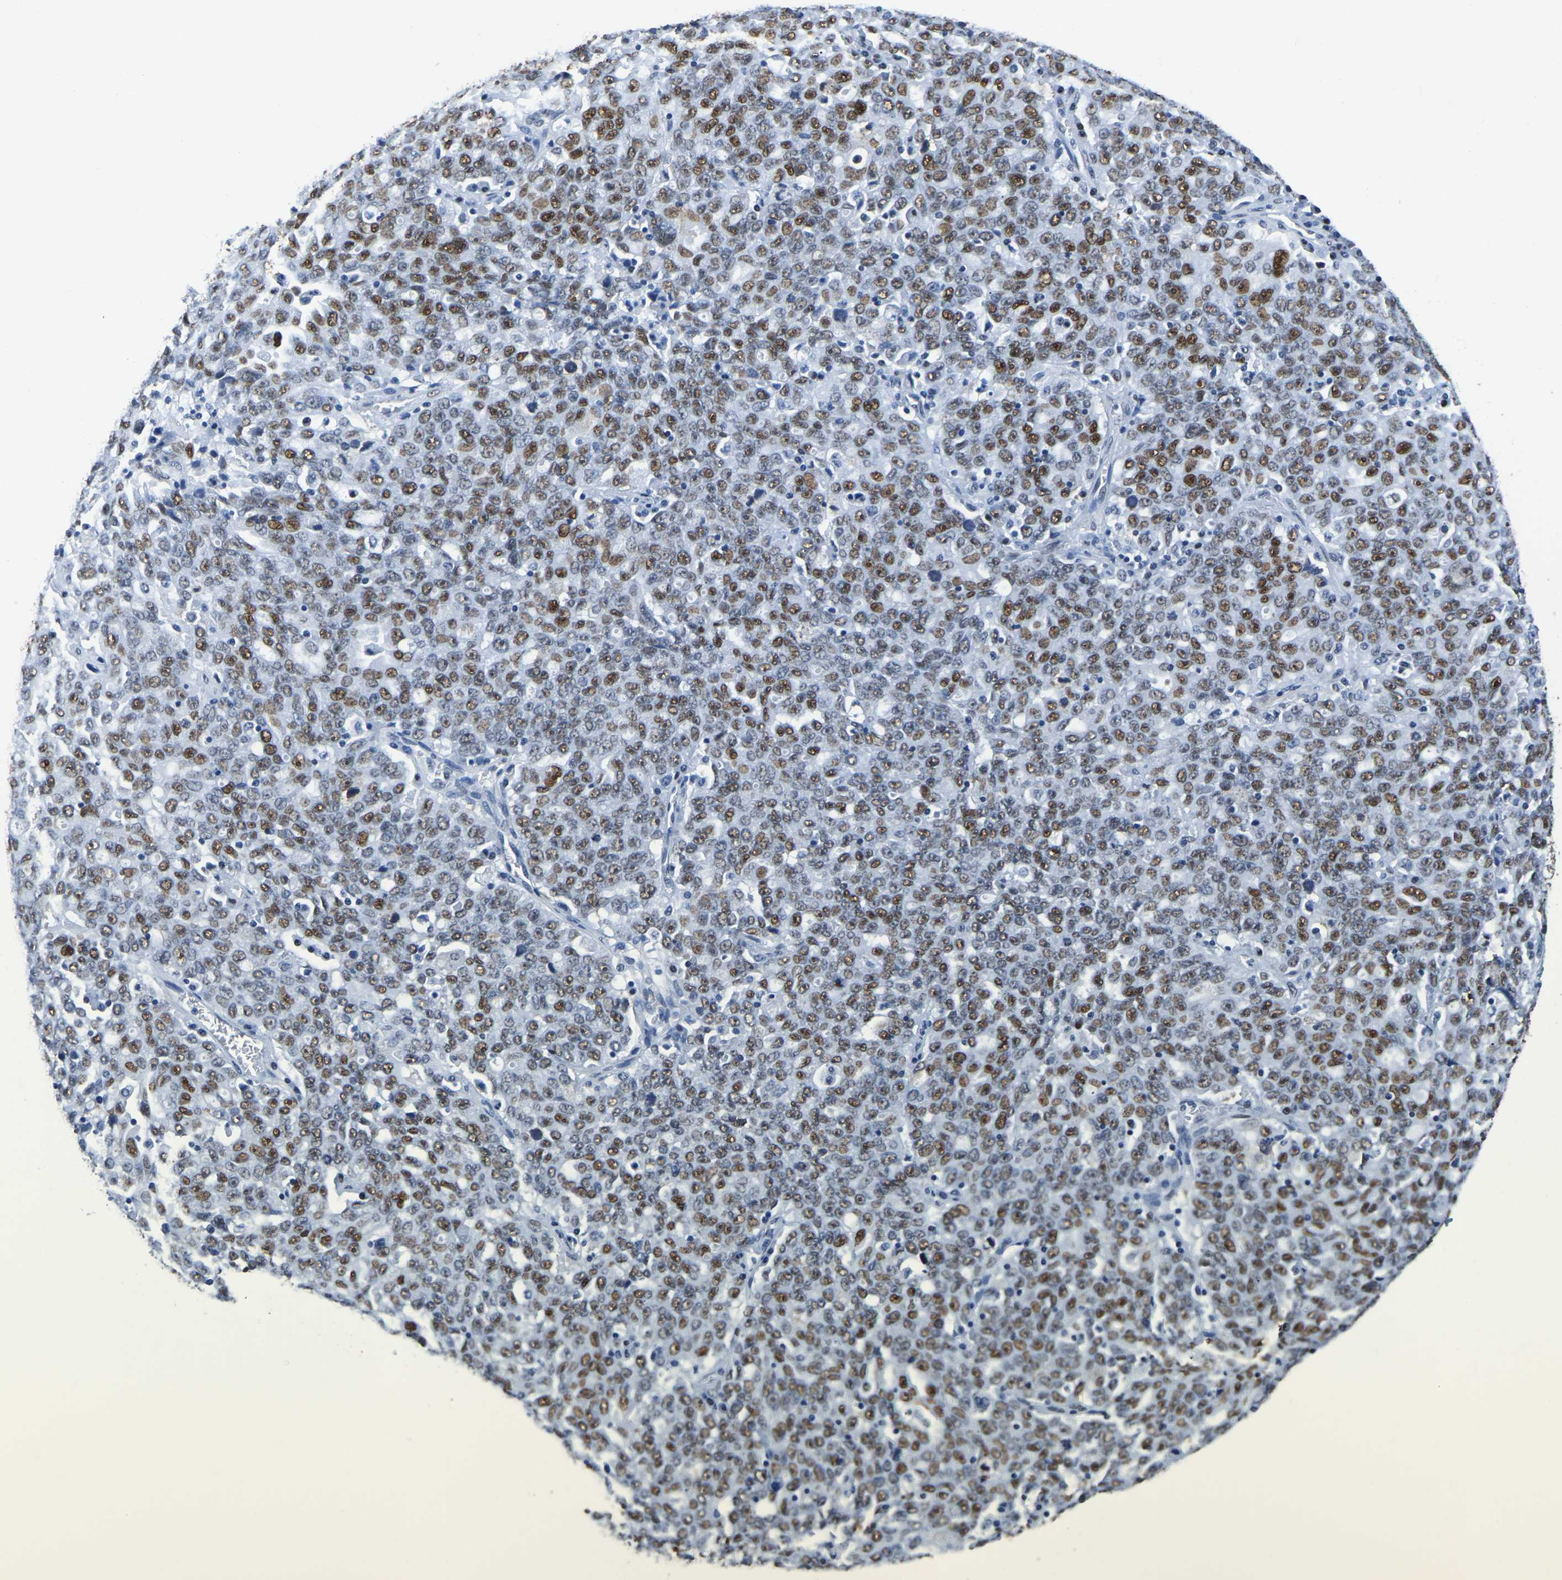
{"staining": {"intensity": "strong", "quantity": "25%-75%", "location": "nuclear"}, "tissue": "ovarian cancer", "cell_type": "Tumor cells", "image_type": "cancer", "snomed": [{"axis": "morphology", "description": "Carcinoma, endometroid"}, {"axis": "topography", "description": "Ovary"}], "caption": "The micrograph shows staining of ovarian cancer, revealing strong nuclear protein expression (brown color) within tumor cells.", "gene": "UBA1", "patient": {"sex": "female", "age": 62}}